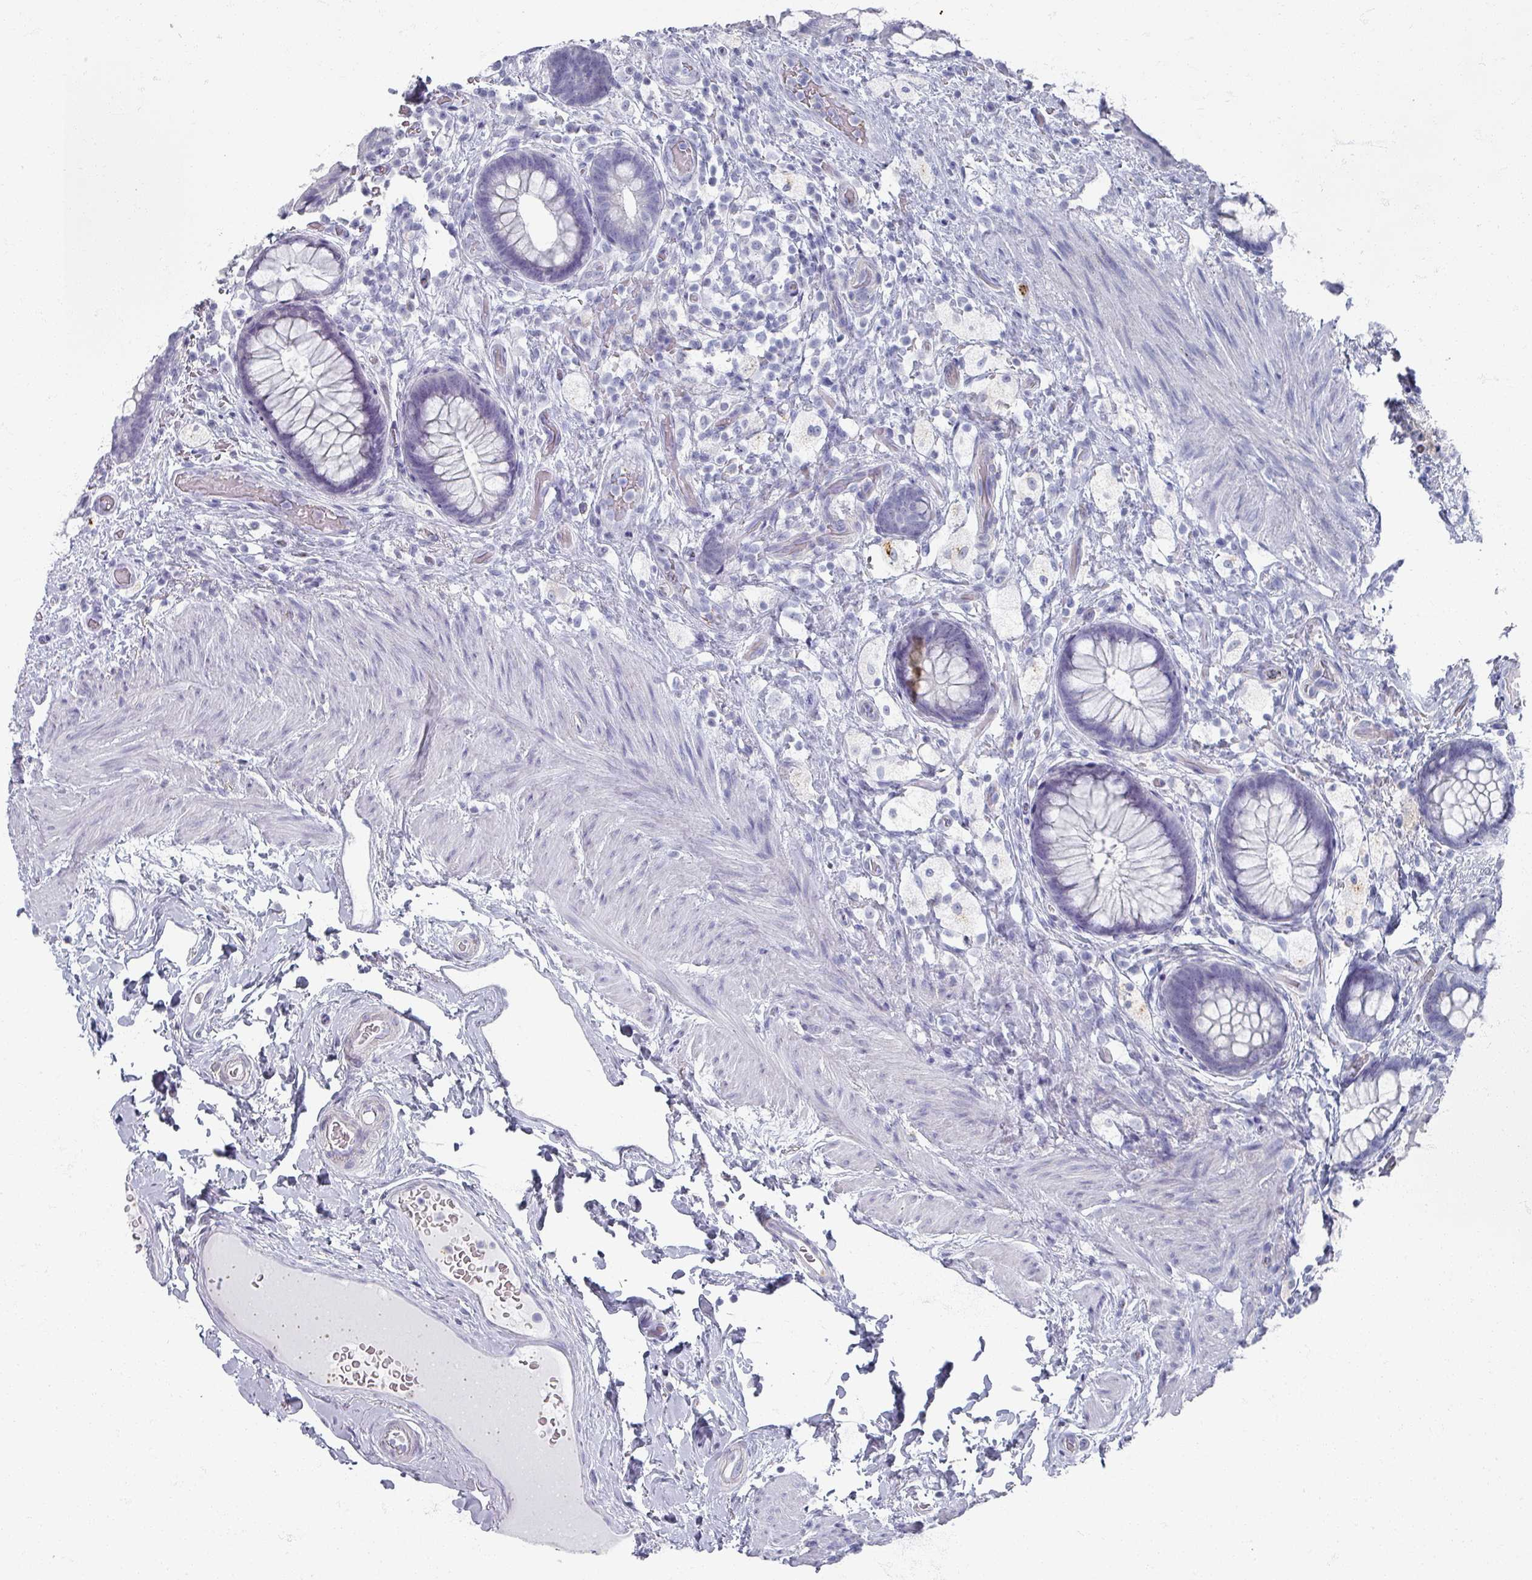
{"staining": {"intensity": "negative", "quantity": "none", "location": "none"}, "tissue": "rectum", "cell_type": "Glandular cells", "image_type": "normal", "snomed": [{"axis": "morphology", "description": "Normal tissue, NOS"}, {"axis": "topography", "description": "Rectum"}, {"axis": "topography", "description": "Peripheral nerve tissue"}], "caption": "Immunohistochemistry (IHC) image of benign rectum: rectum stained with DAB exhibits no significant protein expression in glandular cells.", "gene": "OMG", "patient": {"sex": "female", "age": 69}}